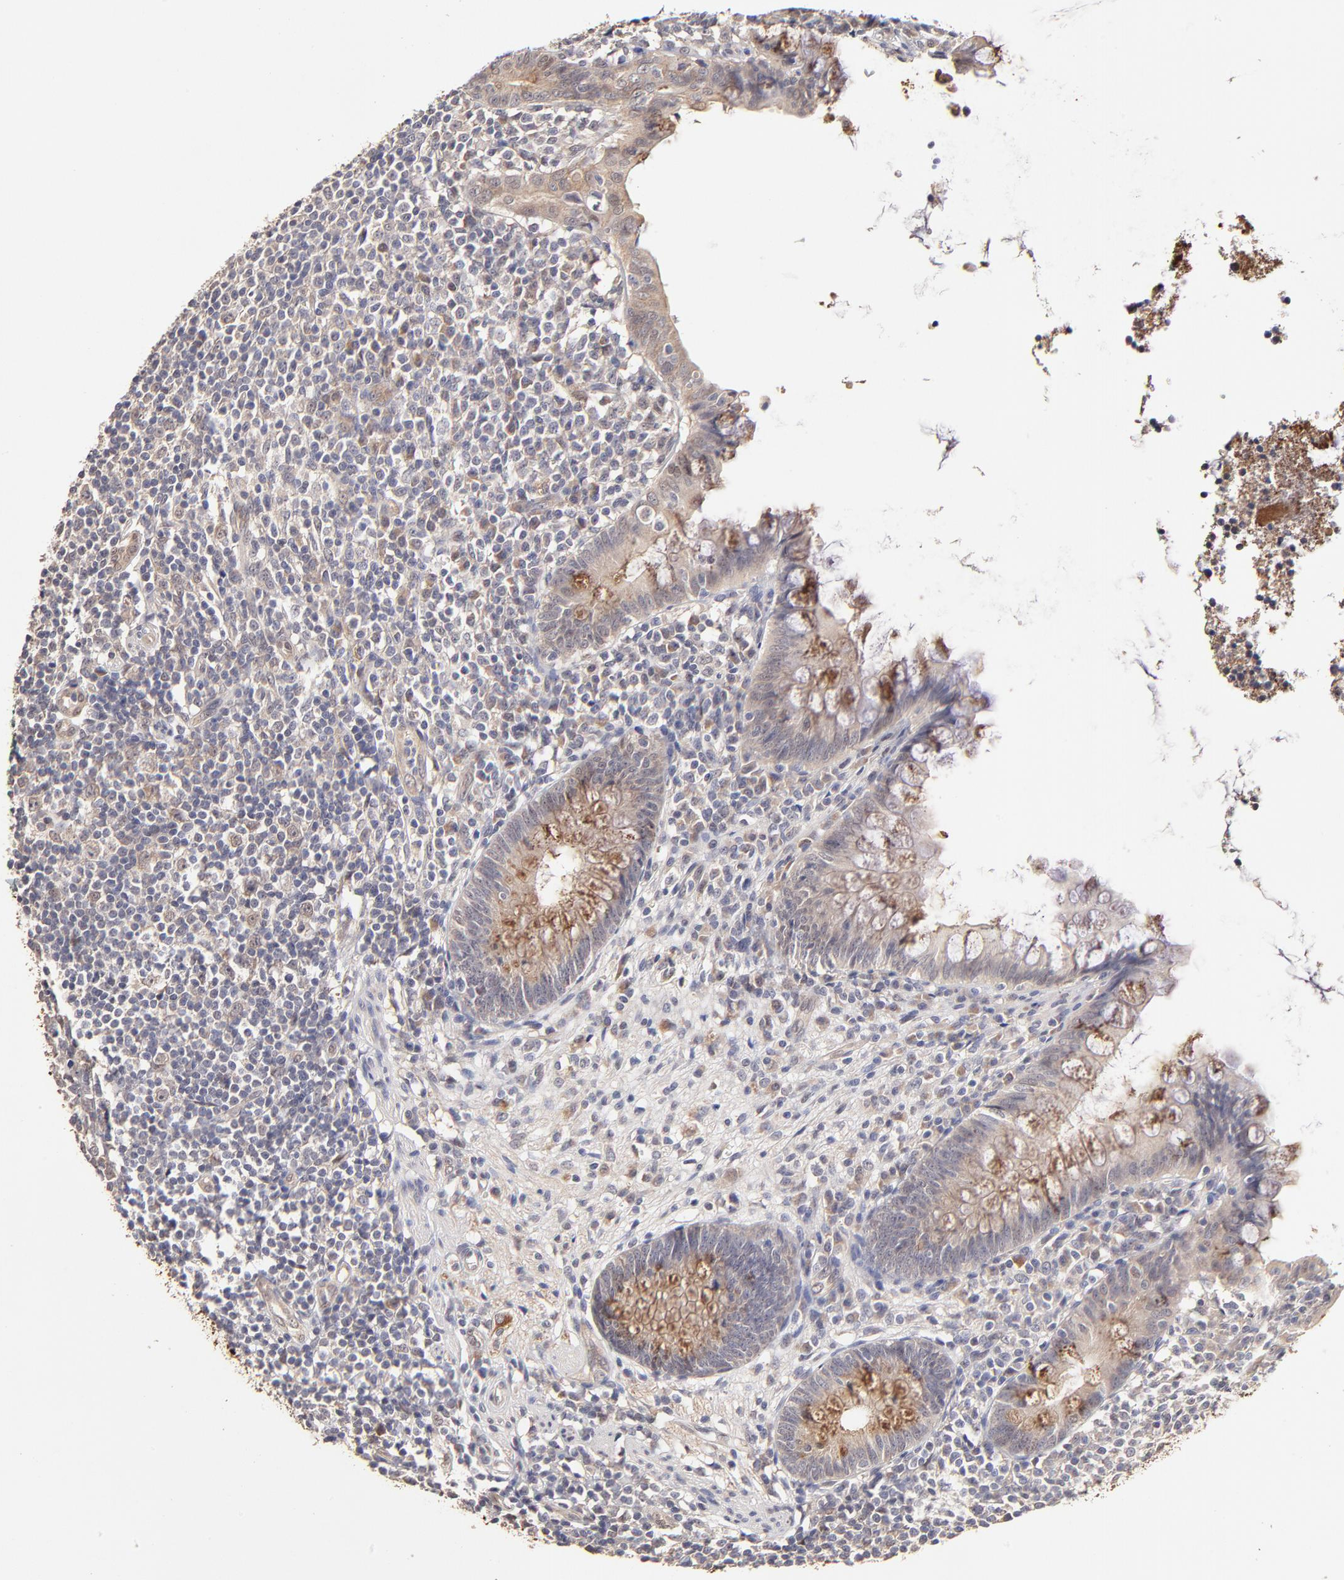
{"staining": {"intensity": "moderate", "quantity": ">75%", "location": "cytoplasmic/membranous"}, "tissue": "appendix", "cell_type": "Glandular cells", "image_type": "normal", "snomed": [{"axis": "morphology", "description": "Normal tissue, NOS"}, {"axis": "topography", "description": "Appendix"}], "caption": "DAB (3,3'-diaminobenzidine) immunohistochemical staining of benign appendix displays moderate cytoplasmic/membranous protein positivity in about >75% of glandular cells.", "gene": "ZNF10", "patient": {"sex": "female", "age": 66}}